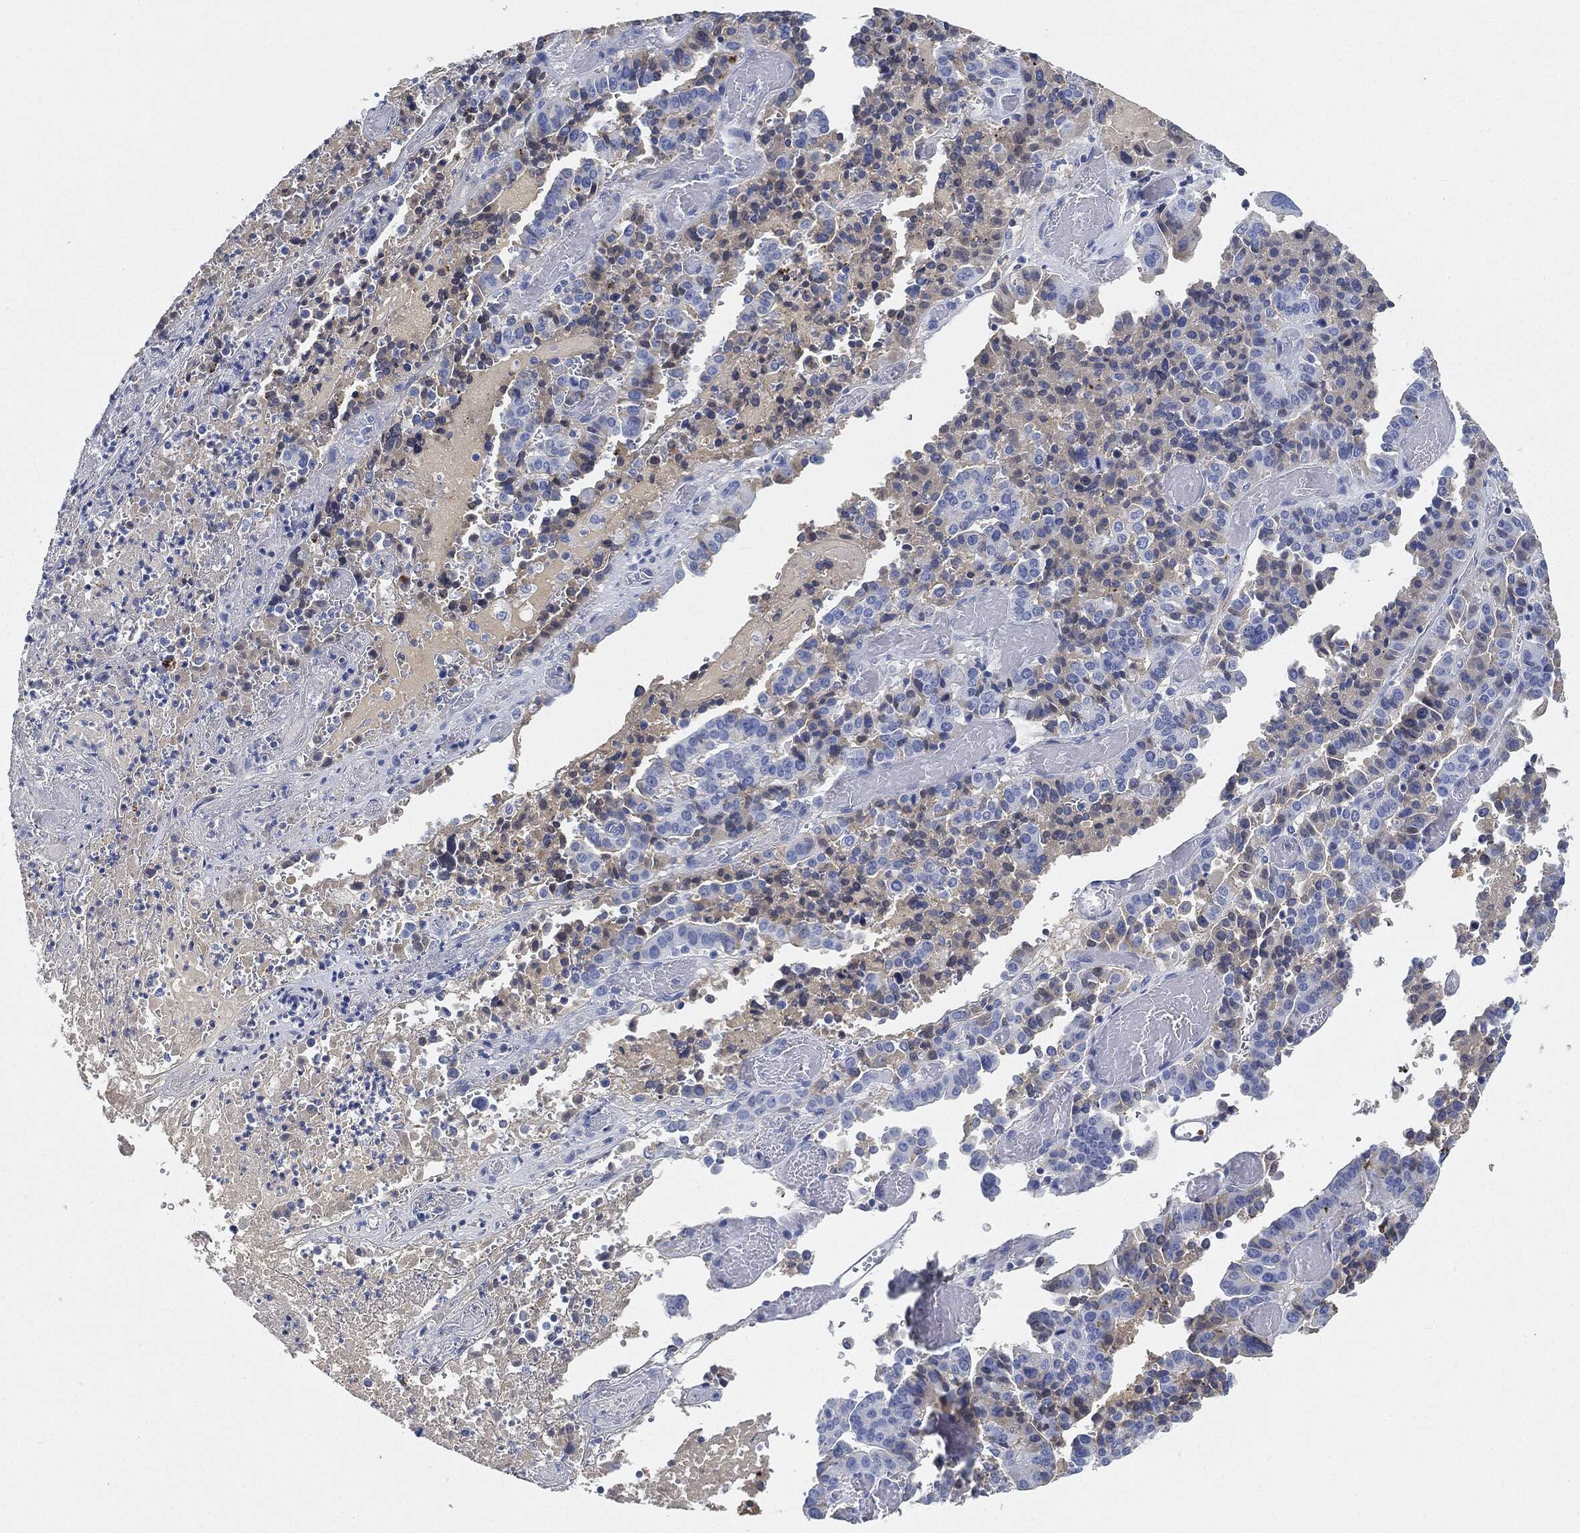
{"staining": {"intensity": "moderate", "quantity": "<25%", "location": "cytoplasmic/membranous"}, "tissue": "stomach cancer", "cell_type": "Tumor cells", "image_type": "cancer", "snomed": [{"axis": "morphology", "description": "Adenocarcinoma, NOS"}, {"axis": "topography", "description": "Stomach"}], "caption": "Immunohistochemistry micrograph of neoplastic tissue: human stomach cancer stained using immunohistochemistry displays low levels of moderate protein expression localized specifically in the cytoplasmic/membranous of tumor cells, appearing as a cytoplasmic/membranous brown color.", "gene": "IGLV6-57", "patient": {"sex": "male", "age": 48}}